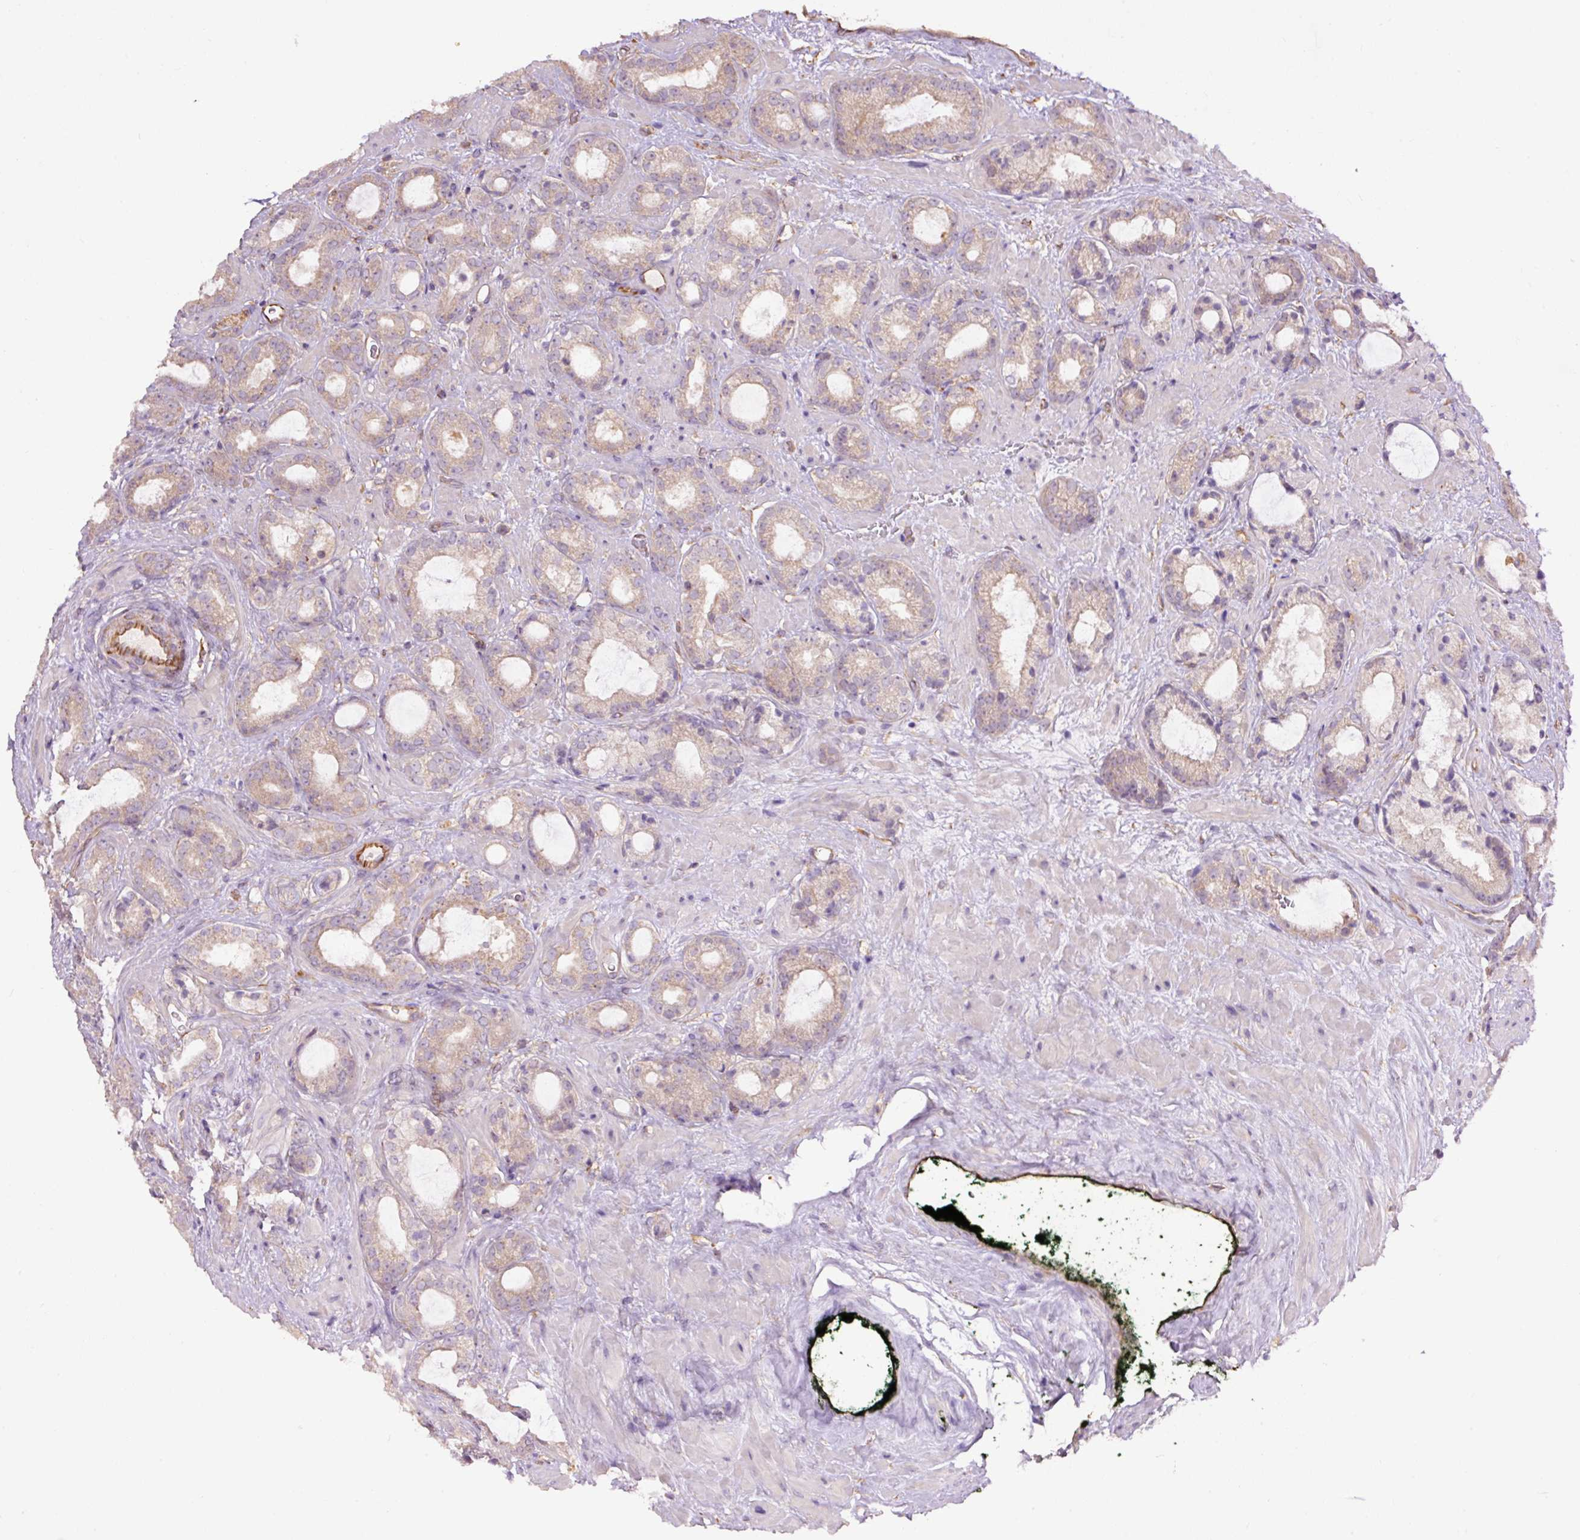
{"staining": {"intensity": "weak", "quantity": "<25%", "location": "cytoplasmic/membranous"}, "tissue": "prostate cancer", "cell_type": "Tumor cells", "image_type": "cancer", "snomed": [{"axis": "morphology", "description": "Adenocarcinoma, Low grade"}, {"axis": "topography", "description": "Prostate"}], "caption": "Tumor cells are negative for brown protein staining in prostate low-grade adenocarcinoma.", "gene": "PCK2", "patient": {"sex": "male", "age": 62}}